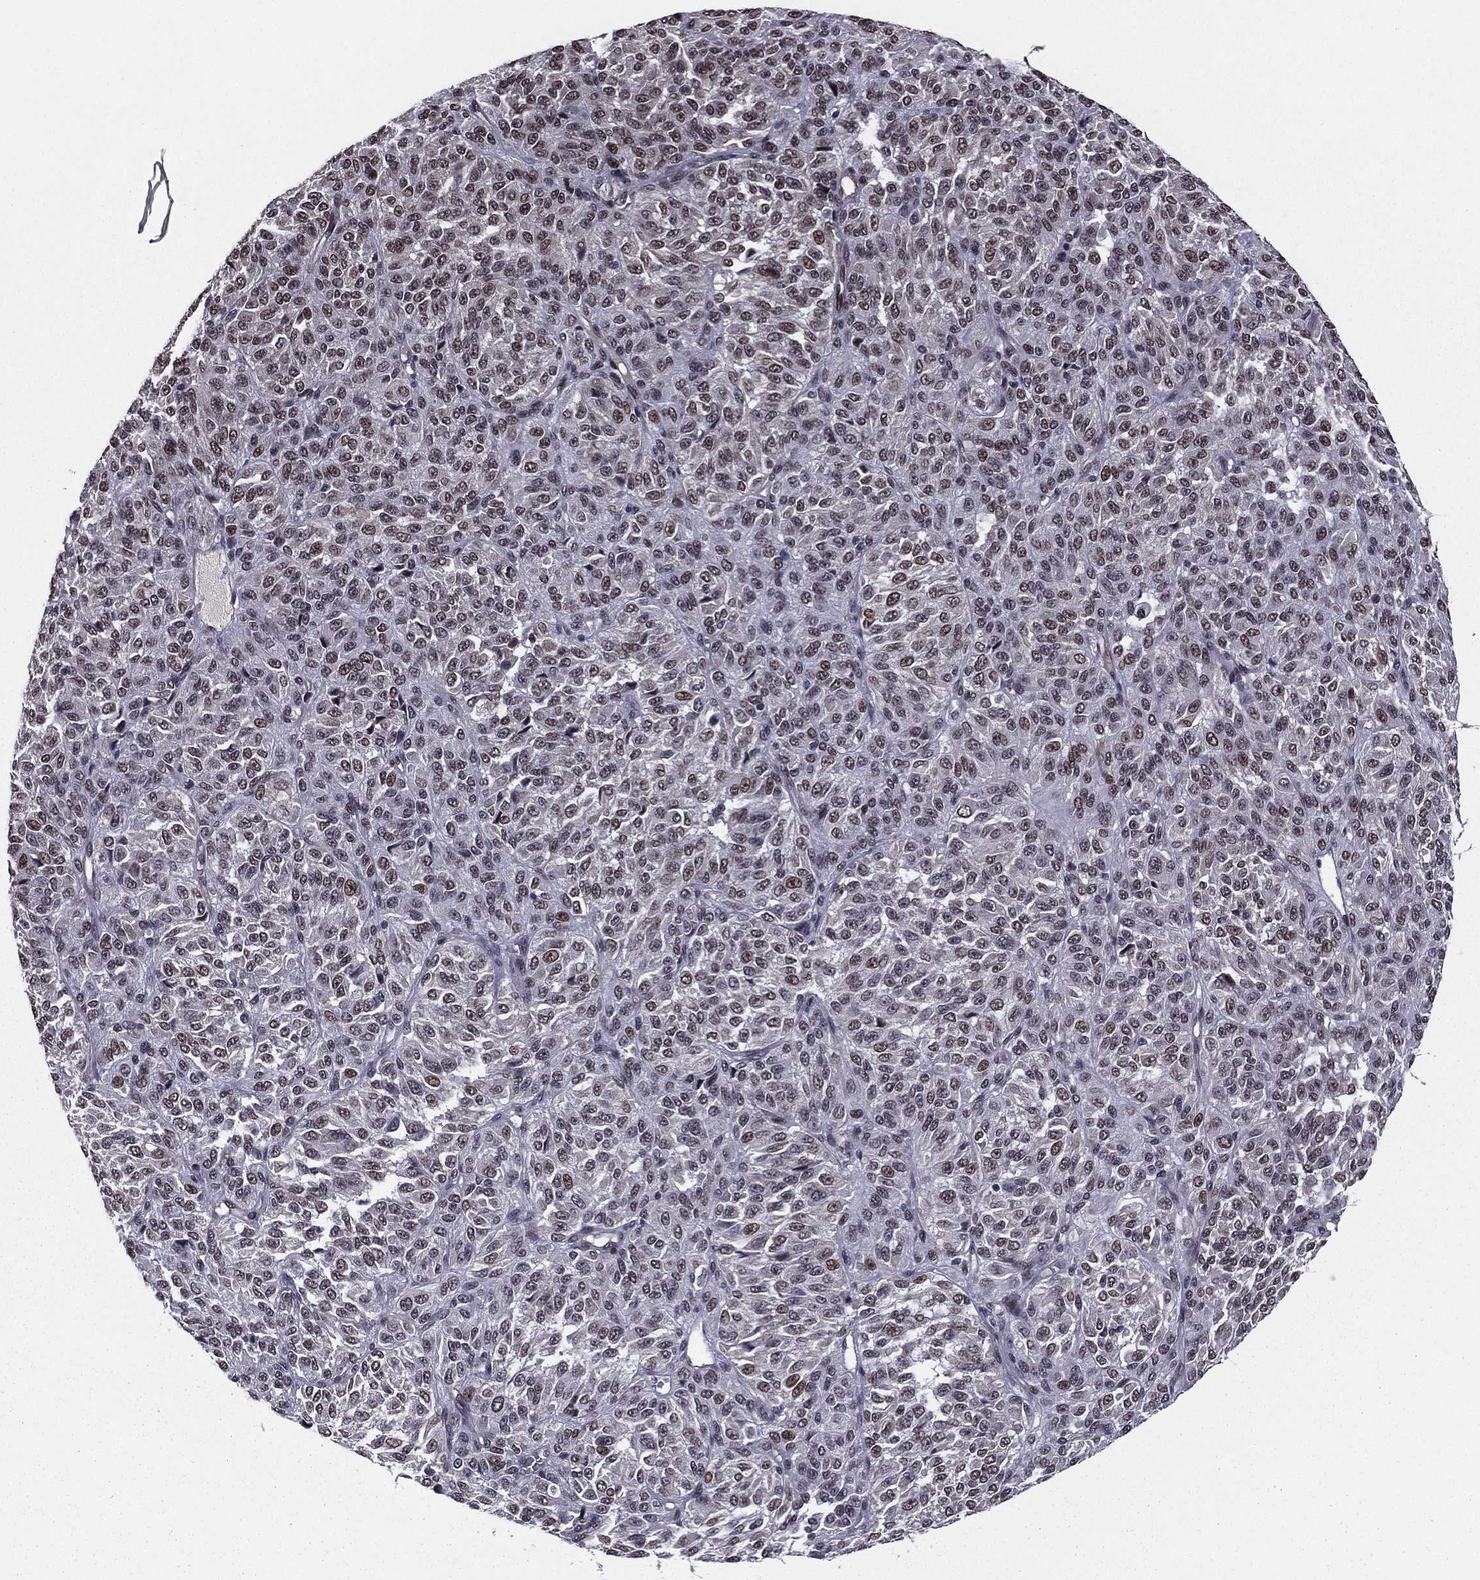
{"staining": {"intensity": "negative", "quantity": "none", "location": "none"}, "tissue": "melanoma", "cell_type": "Tumor cells", "image_type": "cancer", "snomed": [{"axis": "morphology", "description": "Malignant melanoma, Metastatic site"}, {"axis": "topography", "description": "Brain"}], "caption": "Melanoma stained for a protein using immunohistochemistry shows no expression tumor cells.", "gene": "RARB", "patient": {"sex": "female", "age": 56}}